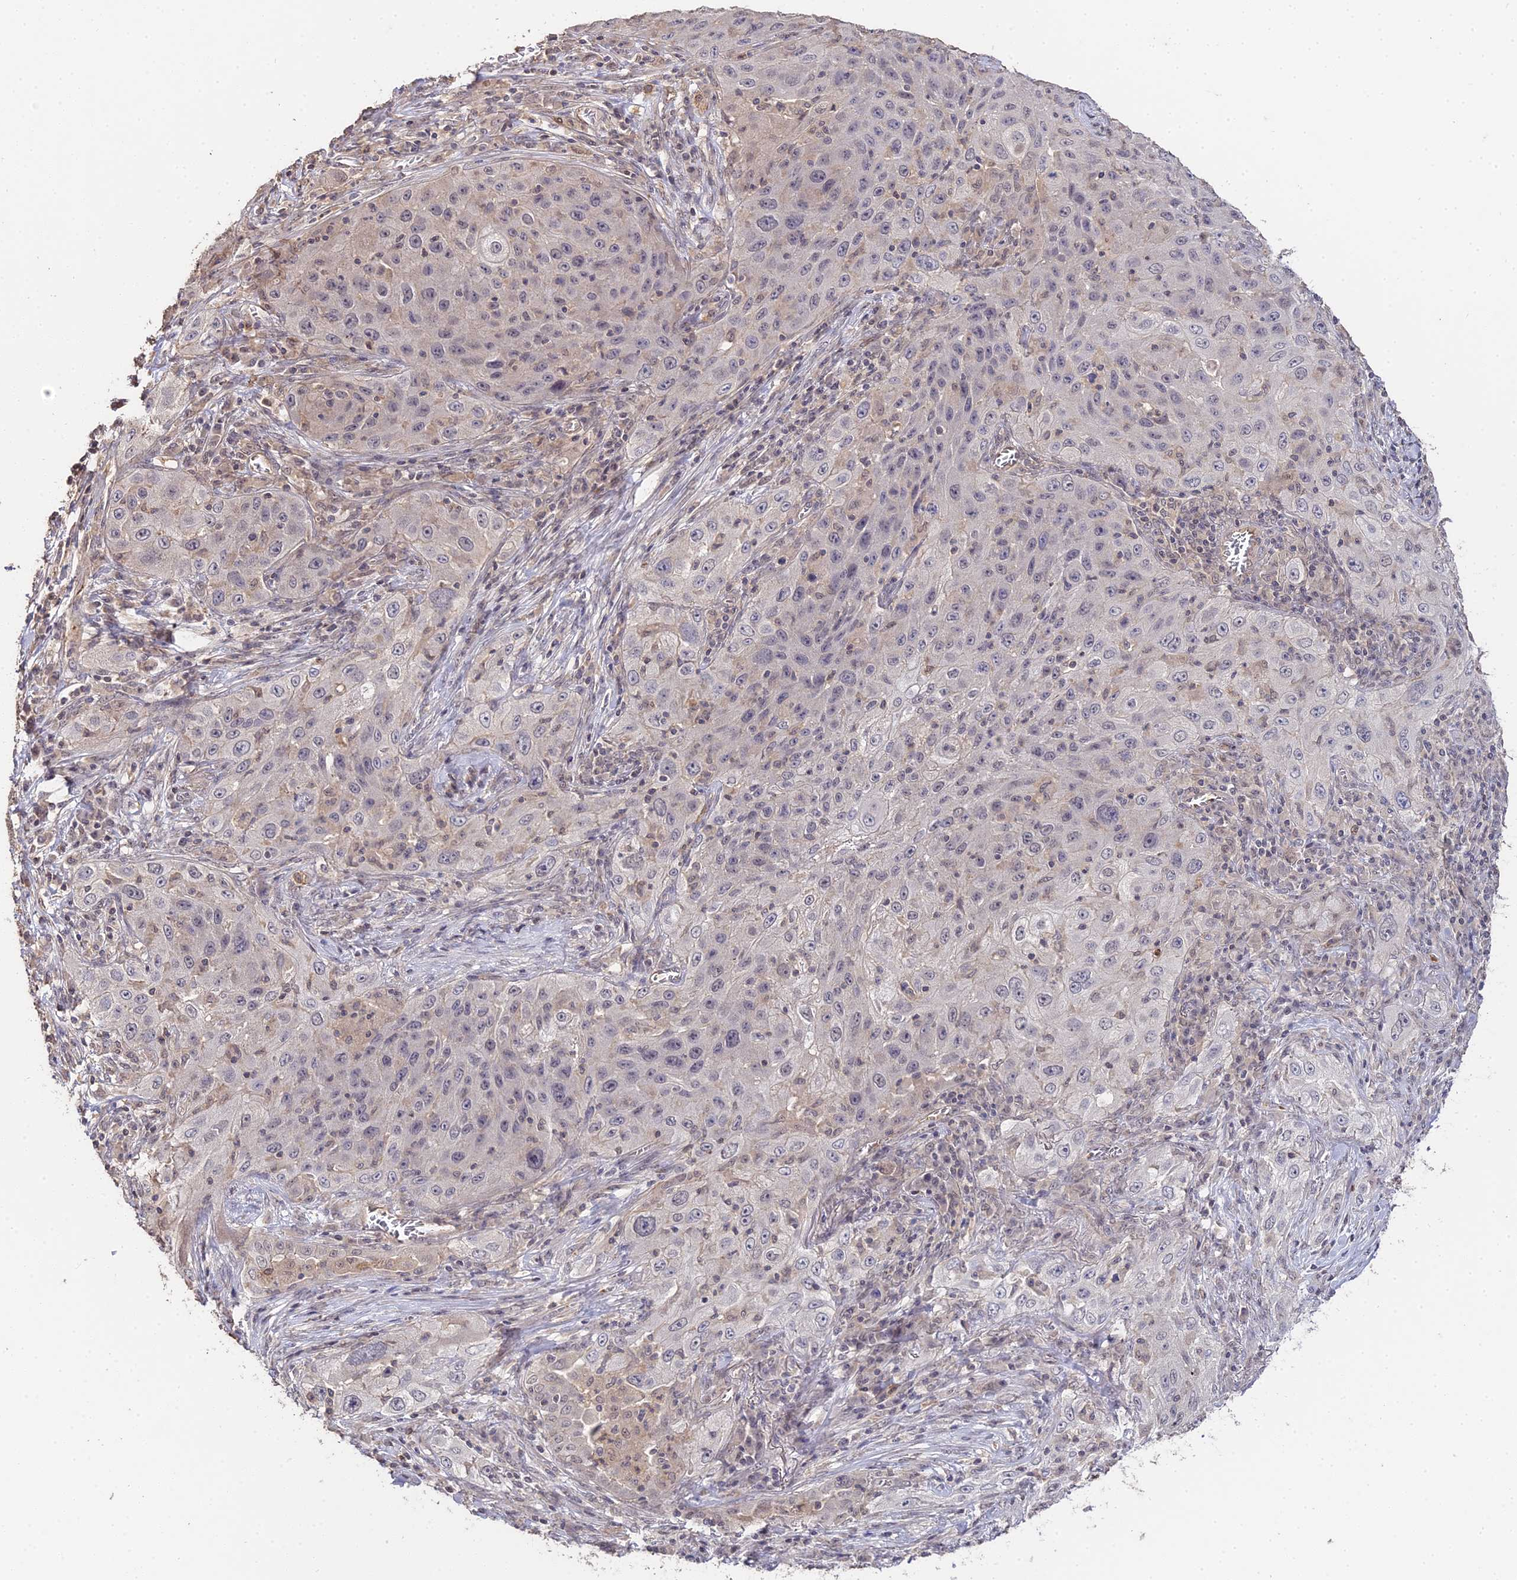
{"staining": {"intensity": "negative", "quantity": "none", "location": "none"}, "tissue": "lung cancer", "cell_type": "Tumor cells", "image_type": "cancer", "snomed": [{"axis": "morphology", "description": "Squamous cell carcinoma, NOS"}, {"axis": "topography", "description": "Lung"}], "caption": "Immunohistochemistry photomicrograph of neoplastic tissue: human lung cancer (squamous cell carcinoma) stained with DAB (3,3'-diaminobenzidine) reveals no significant protein staining in tumor cells.", "gene": "LSM5", "patient": {"sex": "female", "age": 69}}